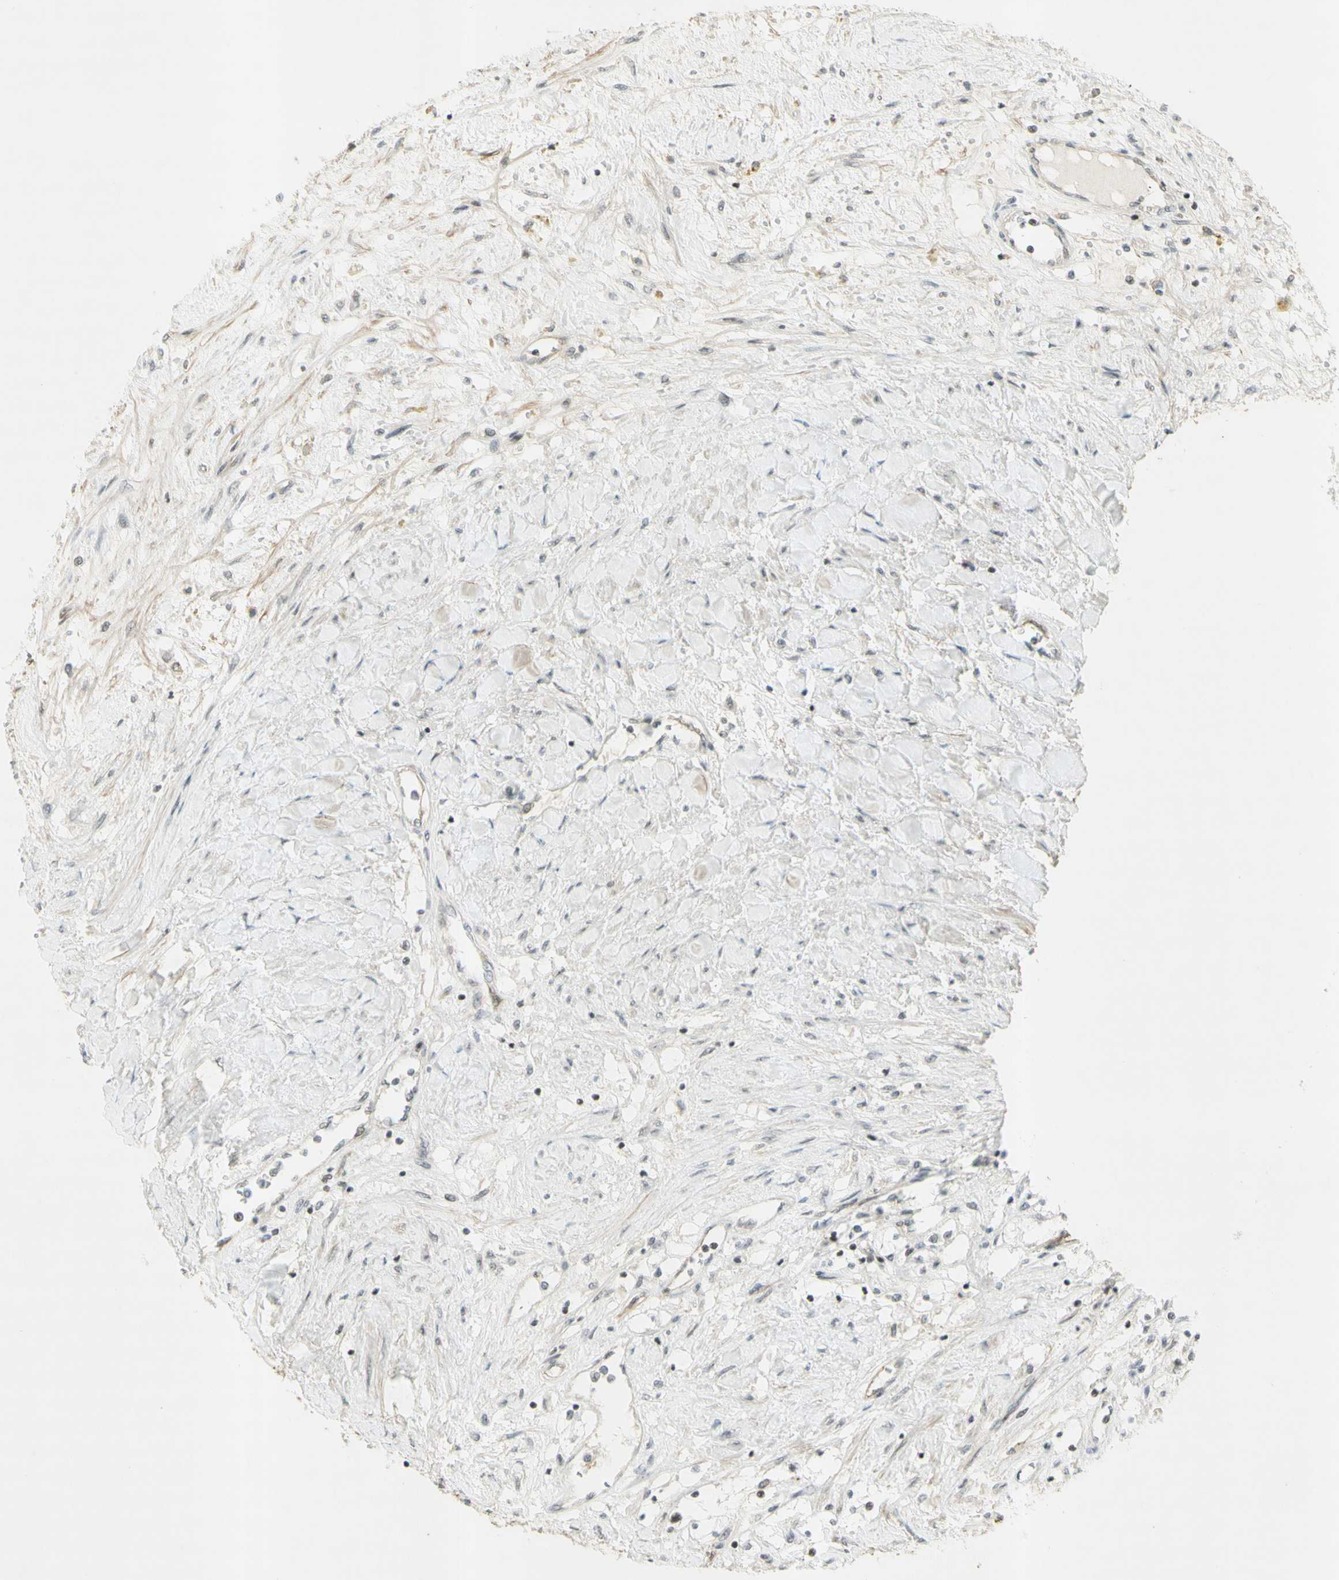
{"staining": {"intensity": "moderate", "quantity": "25%-75%", "location": "nuclear"}, "tissue": "renal cancer", "cell_type": "Tumor cells", "image_type": "cancer", "snomed": [{"axis": "morphology", "description": "Adenocarcinoma, NOS"}, {"axis": "topography", "description": "Kidney"}], "caption": "Protein analysis of adenocarcinoma (renal) tissue demonstrates moderate nuclear expression in approximately 25%-75% of tumor cells.", "gene": "IRF1", "patient": {"sex": "male", "age": 68}}